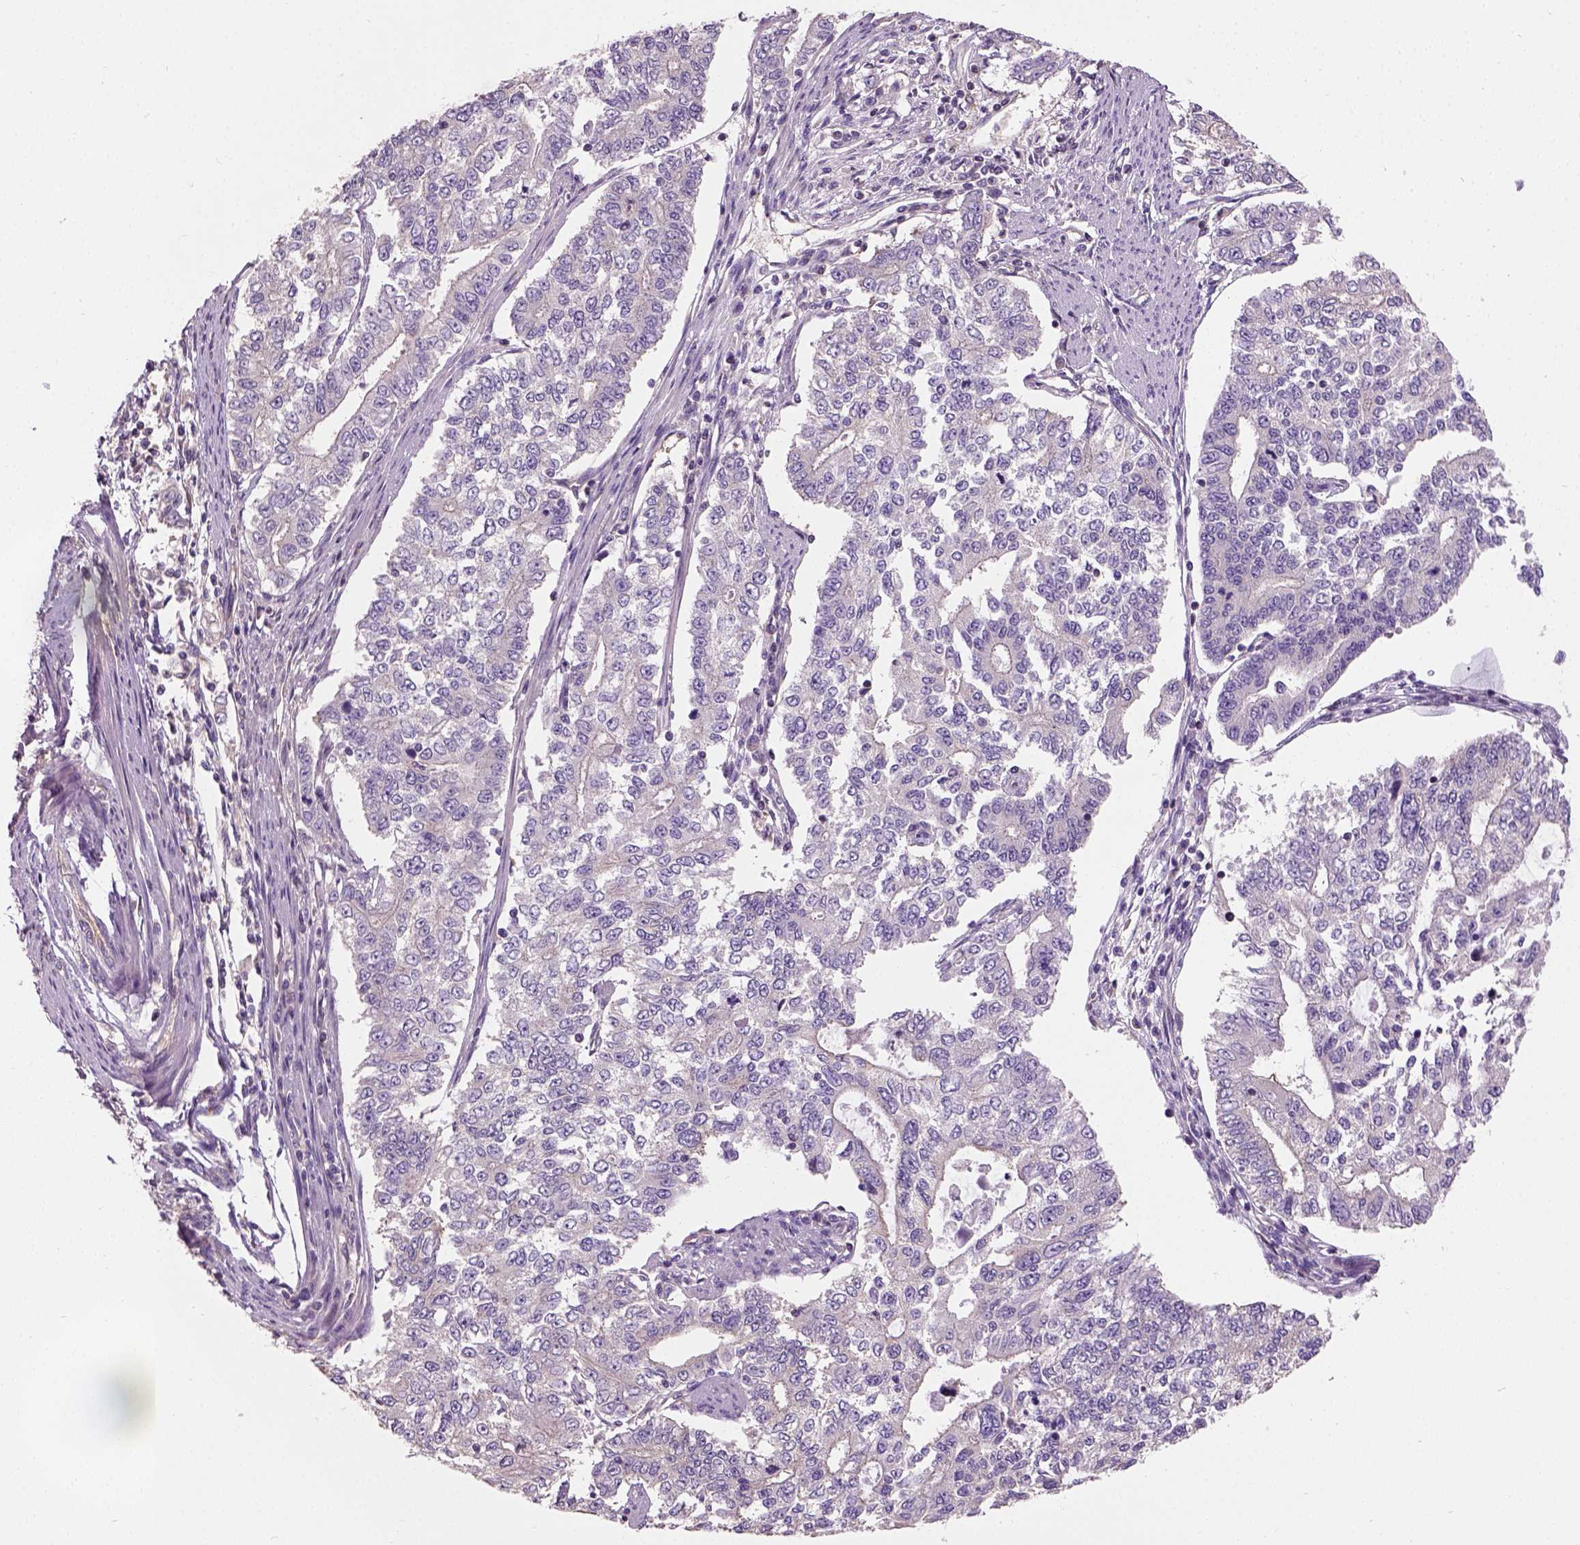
{"staining": {"intensity": "weak", "quantity": "25%-75%", "location": "cytoplasmic/membranous"}, "tissue": "endometrial cancer", "cell_type": "Tumor cells", "image_type": "cancer", "snomed": [{"axis": "morphology", "description": "Adenocarcinoma, NOS"}, {"axis": "topography", "description": "Uterus"}], "caption": "Human adenocarcinoma (endometrial) stained with a brown dye reveals weak cytoplasmic/membranous positive staining in about 25%-75% of tumor cells.", "gene": "CRACR2A", "patient": {"sex": "female", "age": 59}}